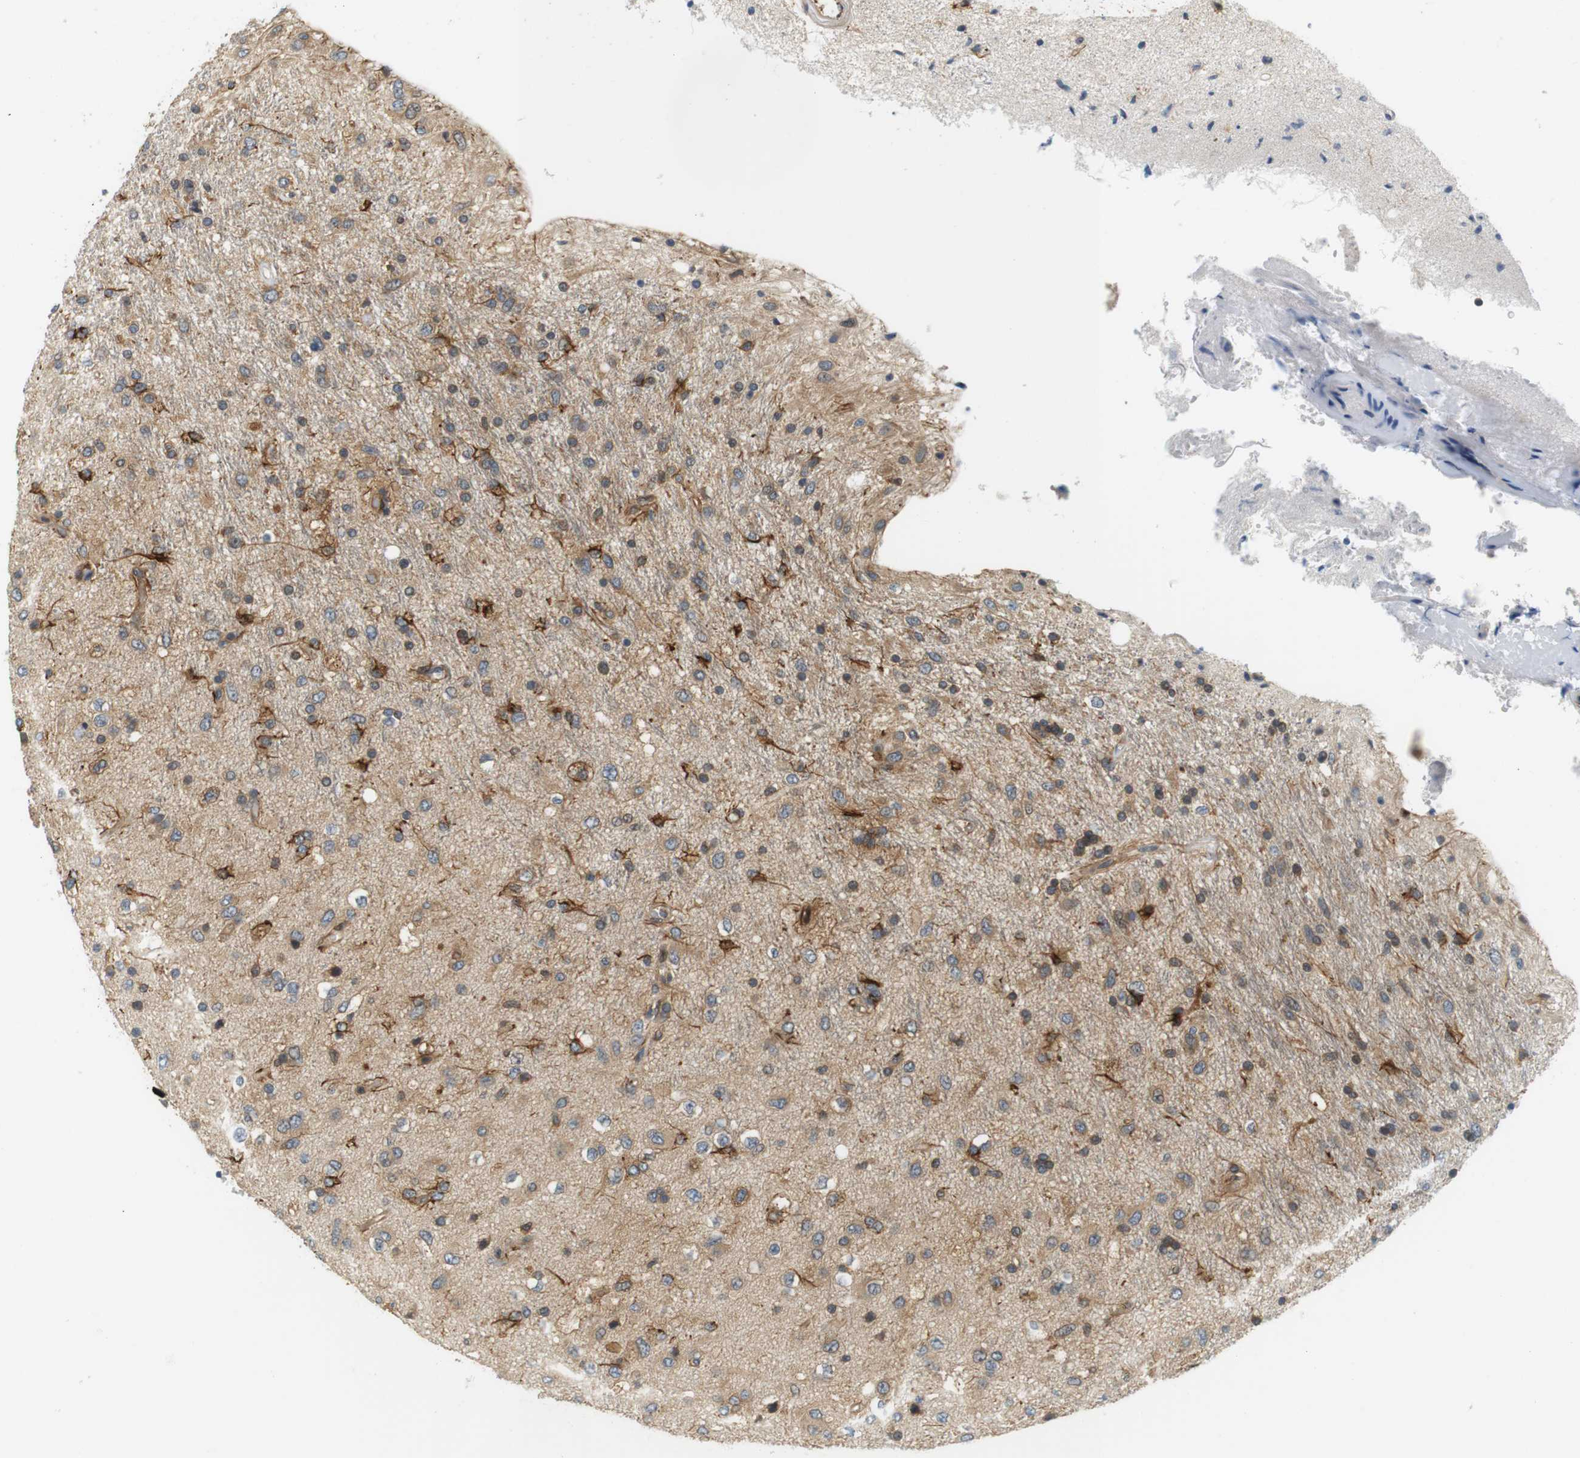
{"staining": {"intensity": "moderate", "quantity": "<25%", "location": "cytoplasmic/membranous"}, "tissue": "glioma", "cell_type": "Tumor cells", "image_type": "cancer", "snomed": [{"axis": "morphology", "description": "Glioma, malignant, Low grade"}, {"axis": "topography", "description": "Brain"}], "caption": "A brown stain highlights moderate cytoplasmic/membranous expression of a protein in human low-grade glioma (malignant) tumor cells. (IHC, brightfield microscopy, high magnification).", "gene": "SH3GLB1", "patient": {"sex": "male", "age": 77}}